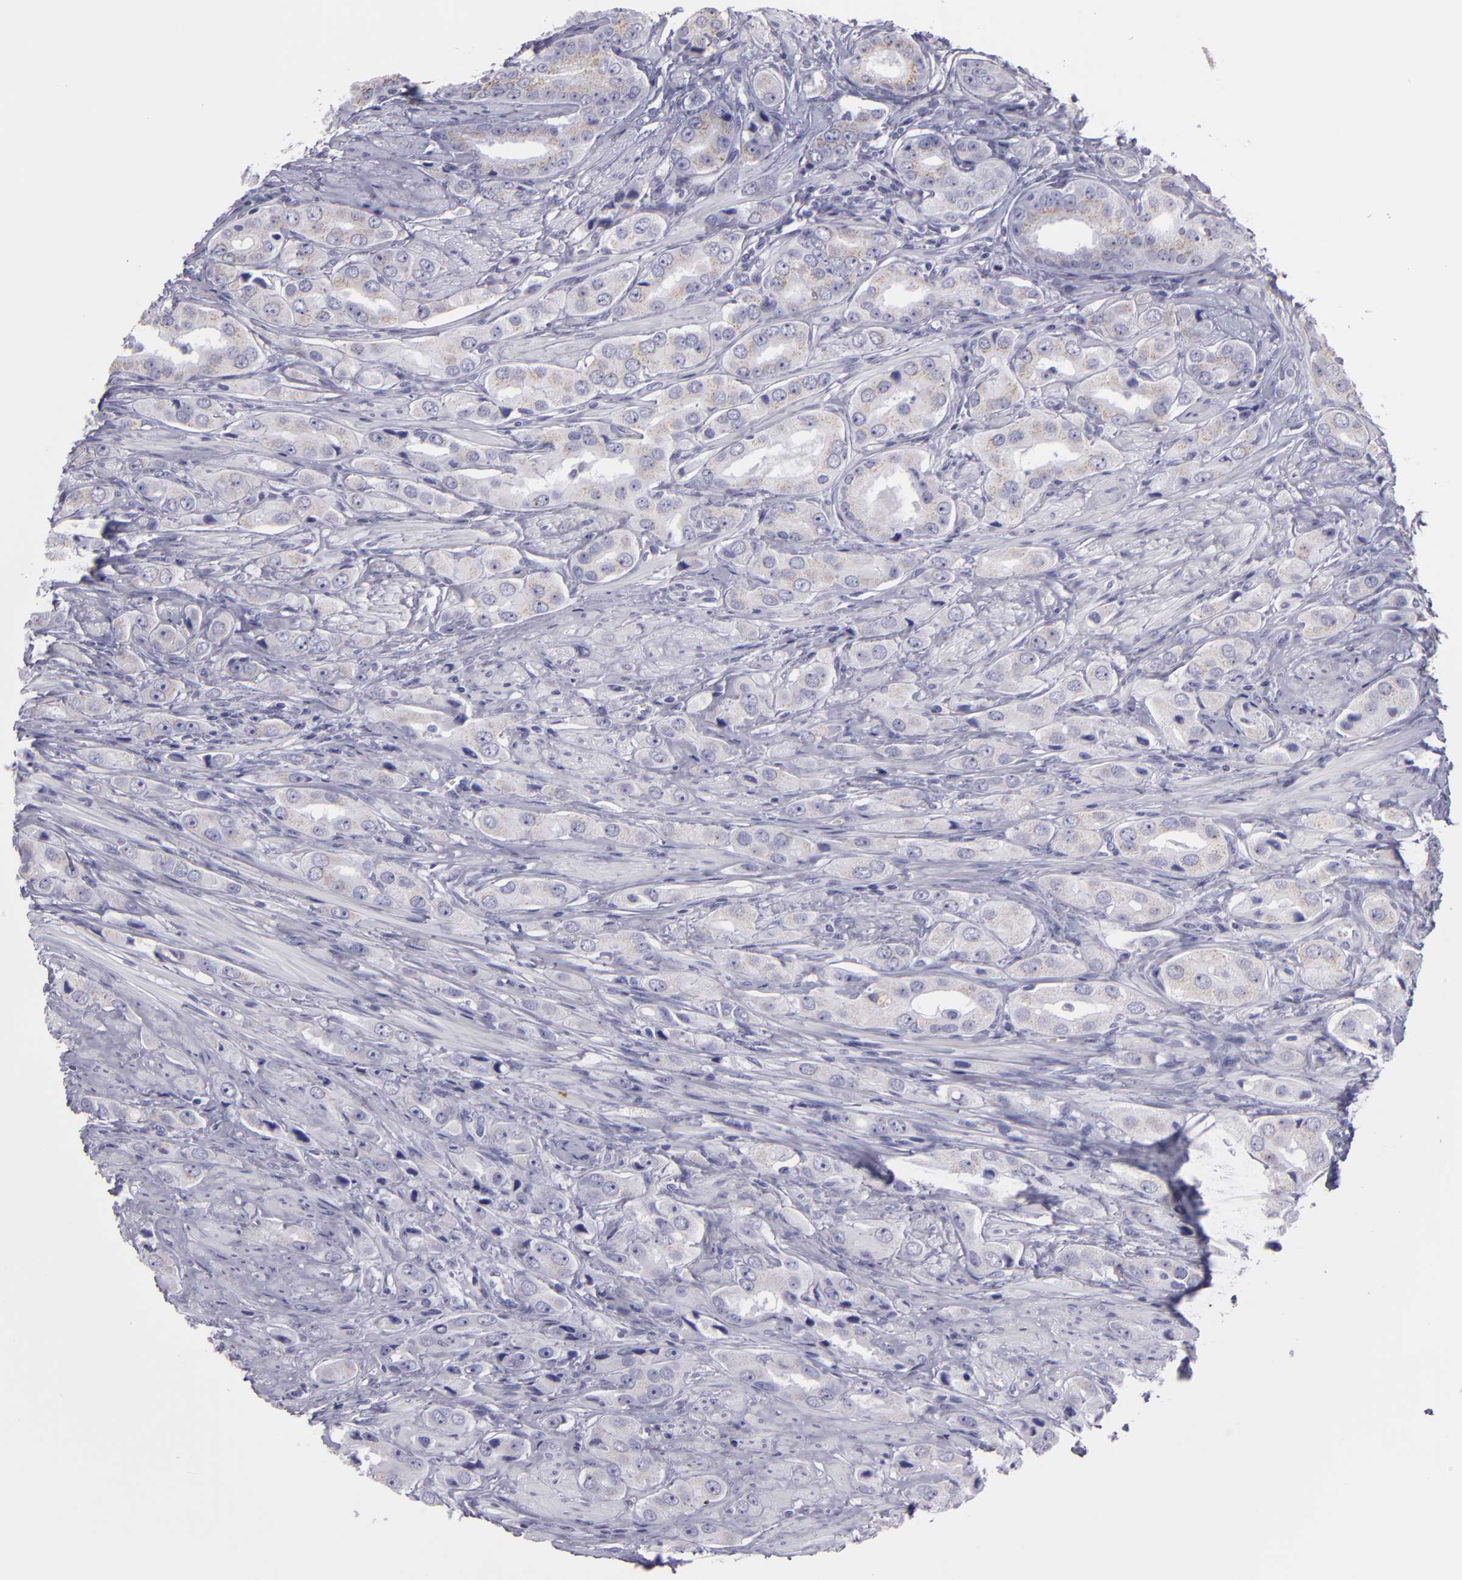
{"staining": {"intensity": "negative", "quantity": "none", "location": "none"}, "tissue": "prostate cancer", "cell_type": "Tumor cells", "image_type": "cancer", "snomed": [{"axis": "morphology", "description": "Adenocarcinoma, Medium grade"}, {"axis": "topography", "description": "Prostate"}], "caption": "This is an IHC histopathology image of human prostate adenocarcinoma (medium-grade). There is no positivity in tumor cells.", "gene": "MUC5AC", "patient": {"sex": "male", "age": 53}}